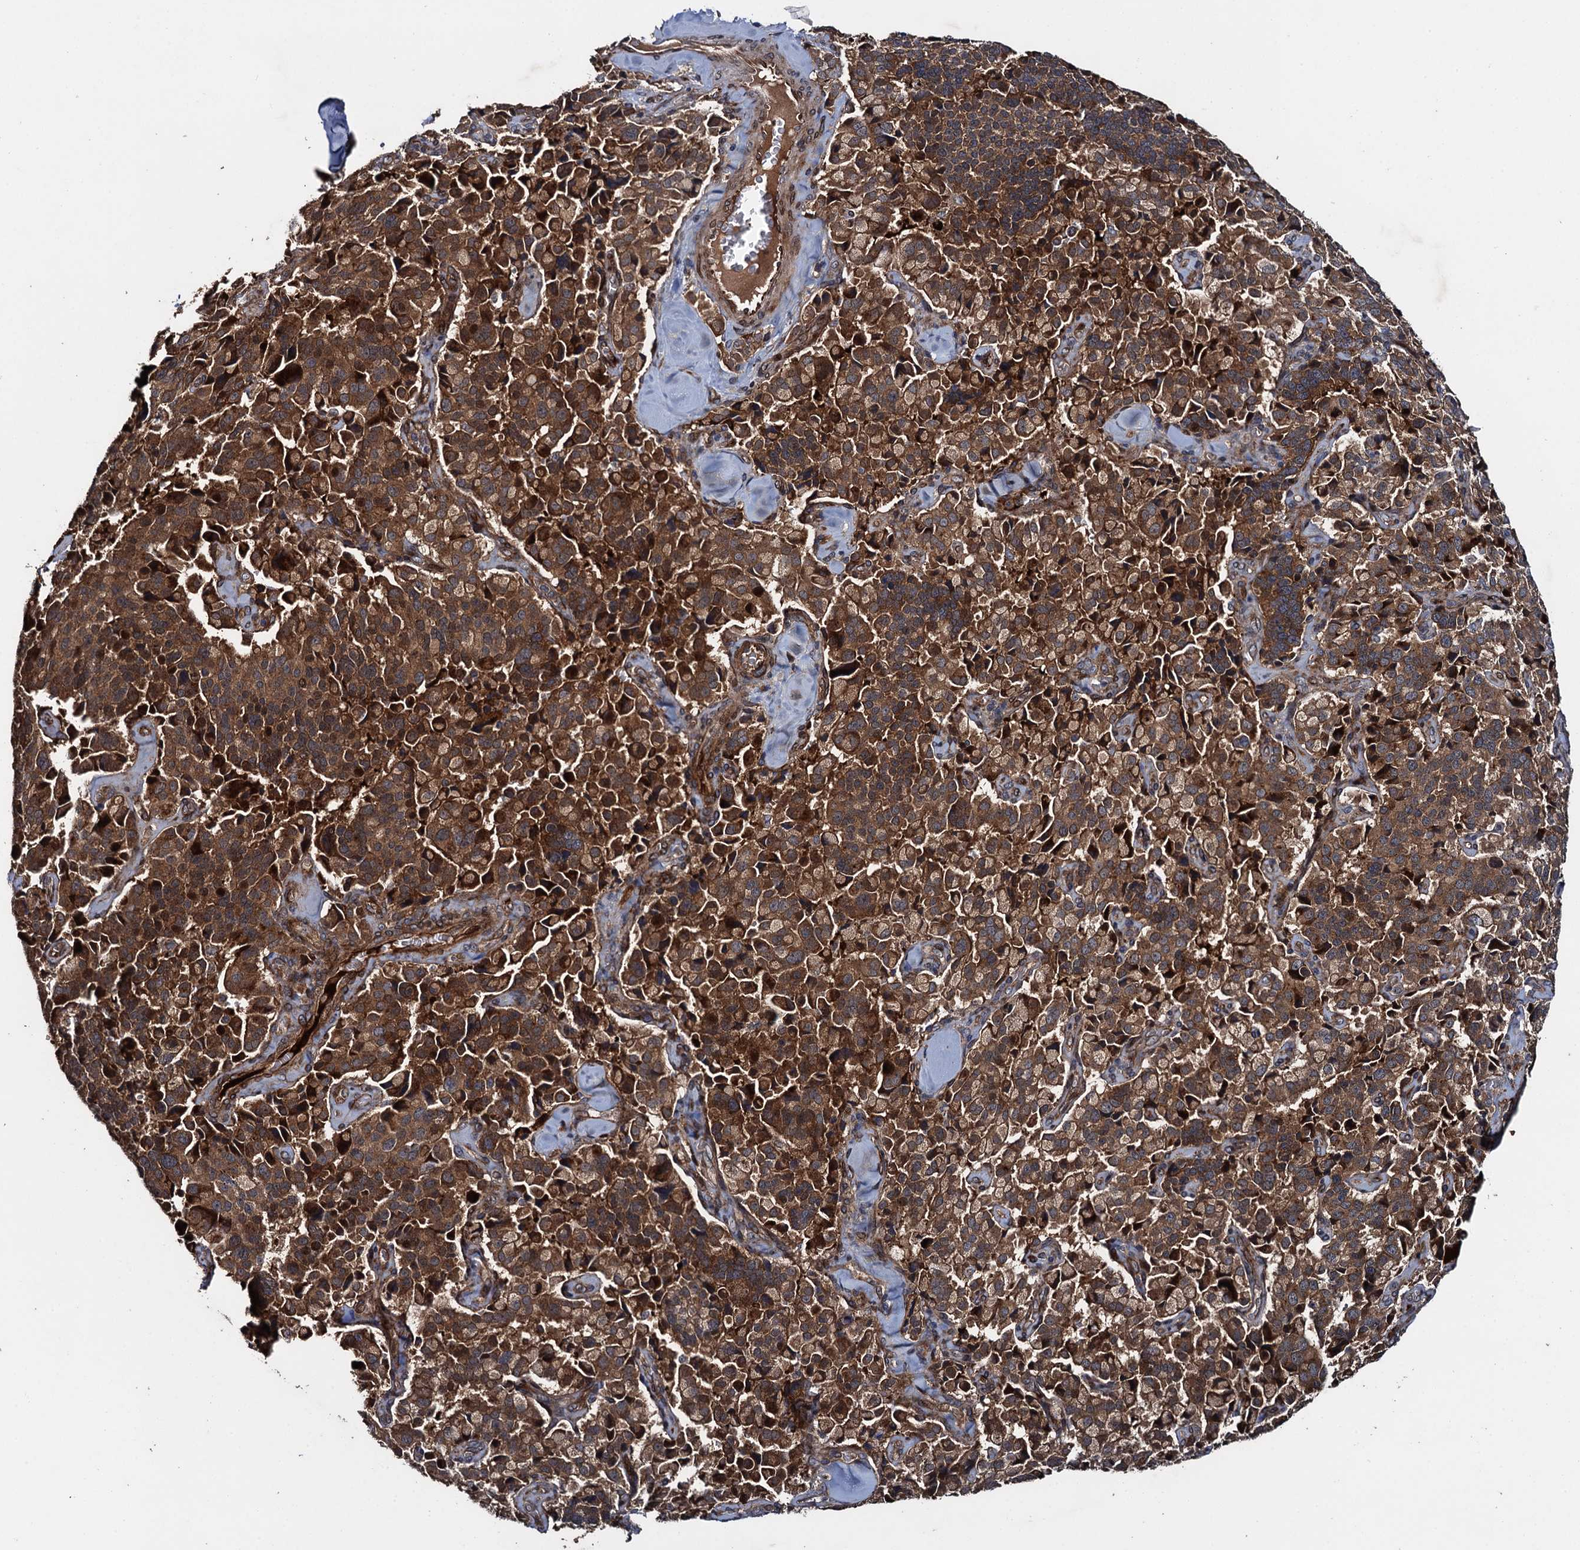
{"staining": {"intensity": "strong", "quantity": ">75%", "location": "cytoplasmic/membranous"}, "tissue": "pancreatic cancer", "cell_type": "Tumor cells", "image_type": "cancer", "snomed": [{"axis": "morphology", "description": "Adenocarcinoma, NOS"}, {"axis": "topography", "description": "Pancreas"}], "caption": "DAB (3,3'-diaminobenzidine) immunohistochemical staining of adenocarcinoma (pancreatic) displays strong cytoplasmic/membranous protein positivity in about >75% of tumor cells.", "gene": "RHOBTB1", "patient": {"sex": "male", "age": 65}}